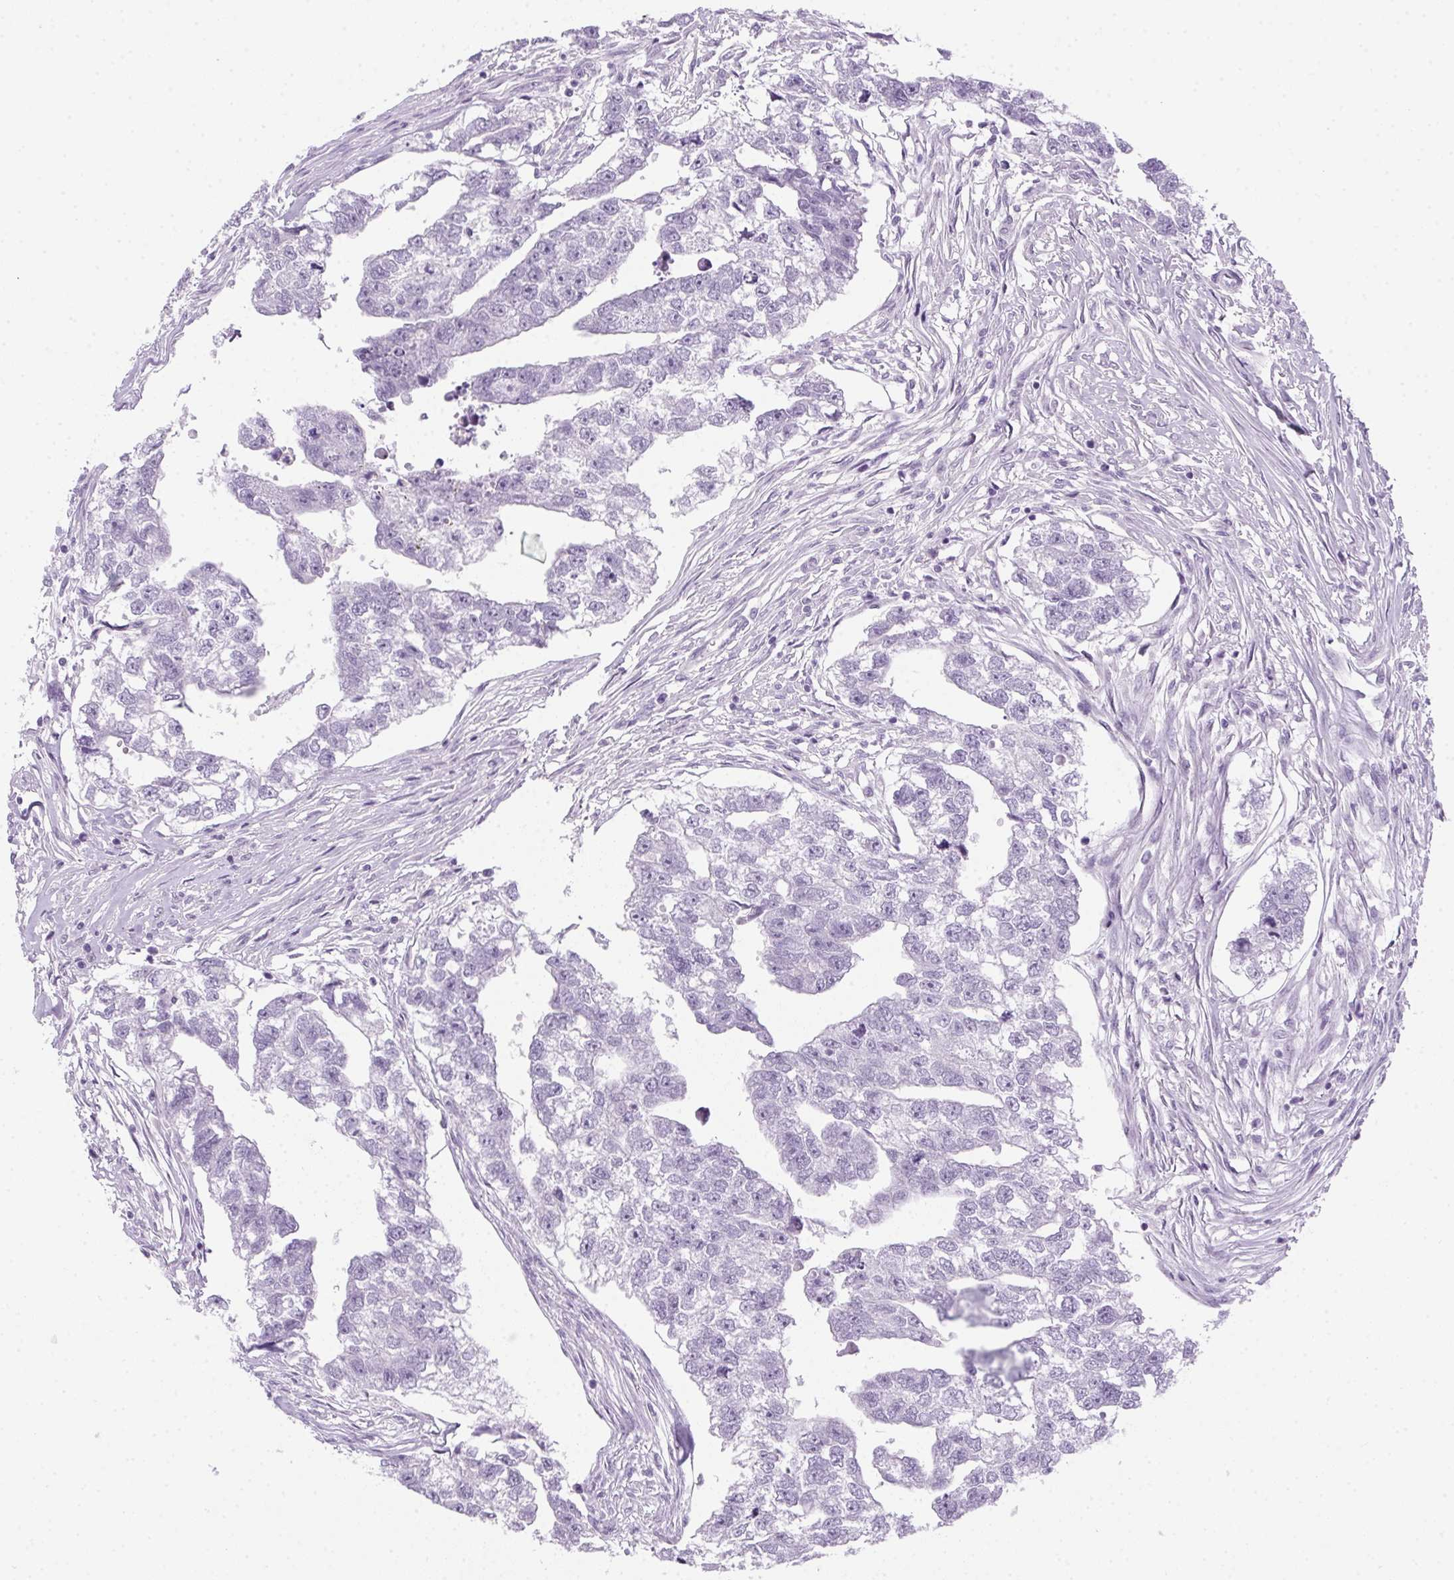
{"staining": {"intensity": "negative", "quantity": "none", "location": "none"}, "tissue": "testis cancer", "cell_type": "Tumor cells", "image_type": "cancer", "snomed": [{"axis": "morphology", "description": "Carcinoma, Embryonal, NOS"}, {"axis": "morphology", "description": "Teratoma, malignant, NOS"}, {"axis": "topography", "description": "Testis"}], "caption": "Embryonal carcinoma (testis) stained for a protein using immunohistochemistry demonstrates no staining tumor cells.", "gene": "POPDC2", "patient": {"sex": "male", "age": 44}}